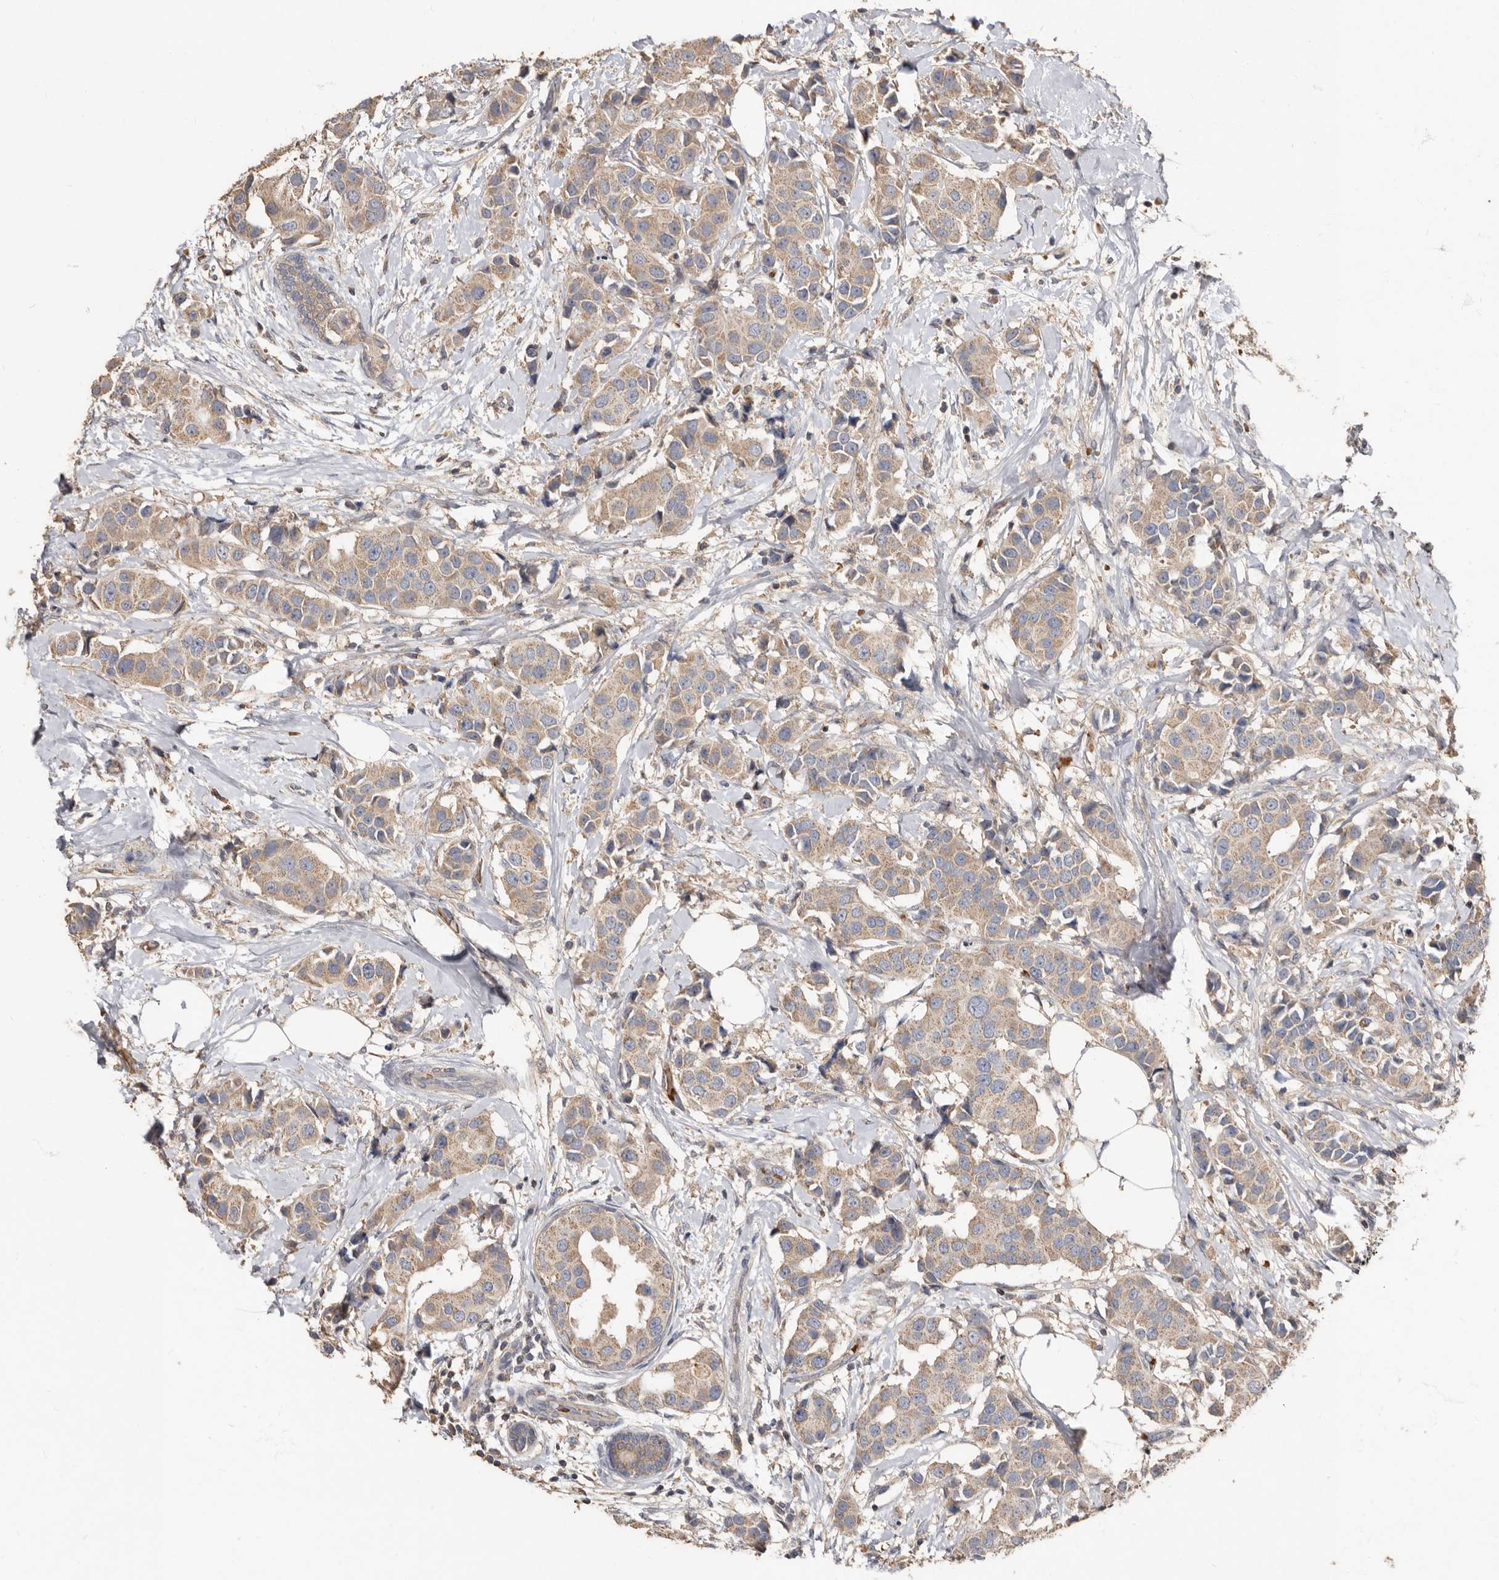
{"staining": {"intensity": "weak", "quantity": ">75%", "location": "cytoplasmic/membranous"}, "tissue": "breast cancer", "cell_type": "Tumor cells", "image_type": "cancer", "snomed": [{"axis": "morphology", "description": "Normal tissue, NOS"}, {"axis": "morphology", "description": "Duct carcinoma"}, {"axis": "topography", "description": "Breast"}], "caption": "This is a histology image of immunohistochemistry (IHC) staining of breast cancer, which shows weak expression in the cytoplasmic/membranous of tumor cells.", "gene": "KIF26B", "patient": {"sex": "female", "age": 39}}